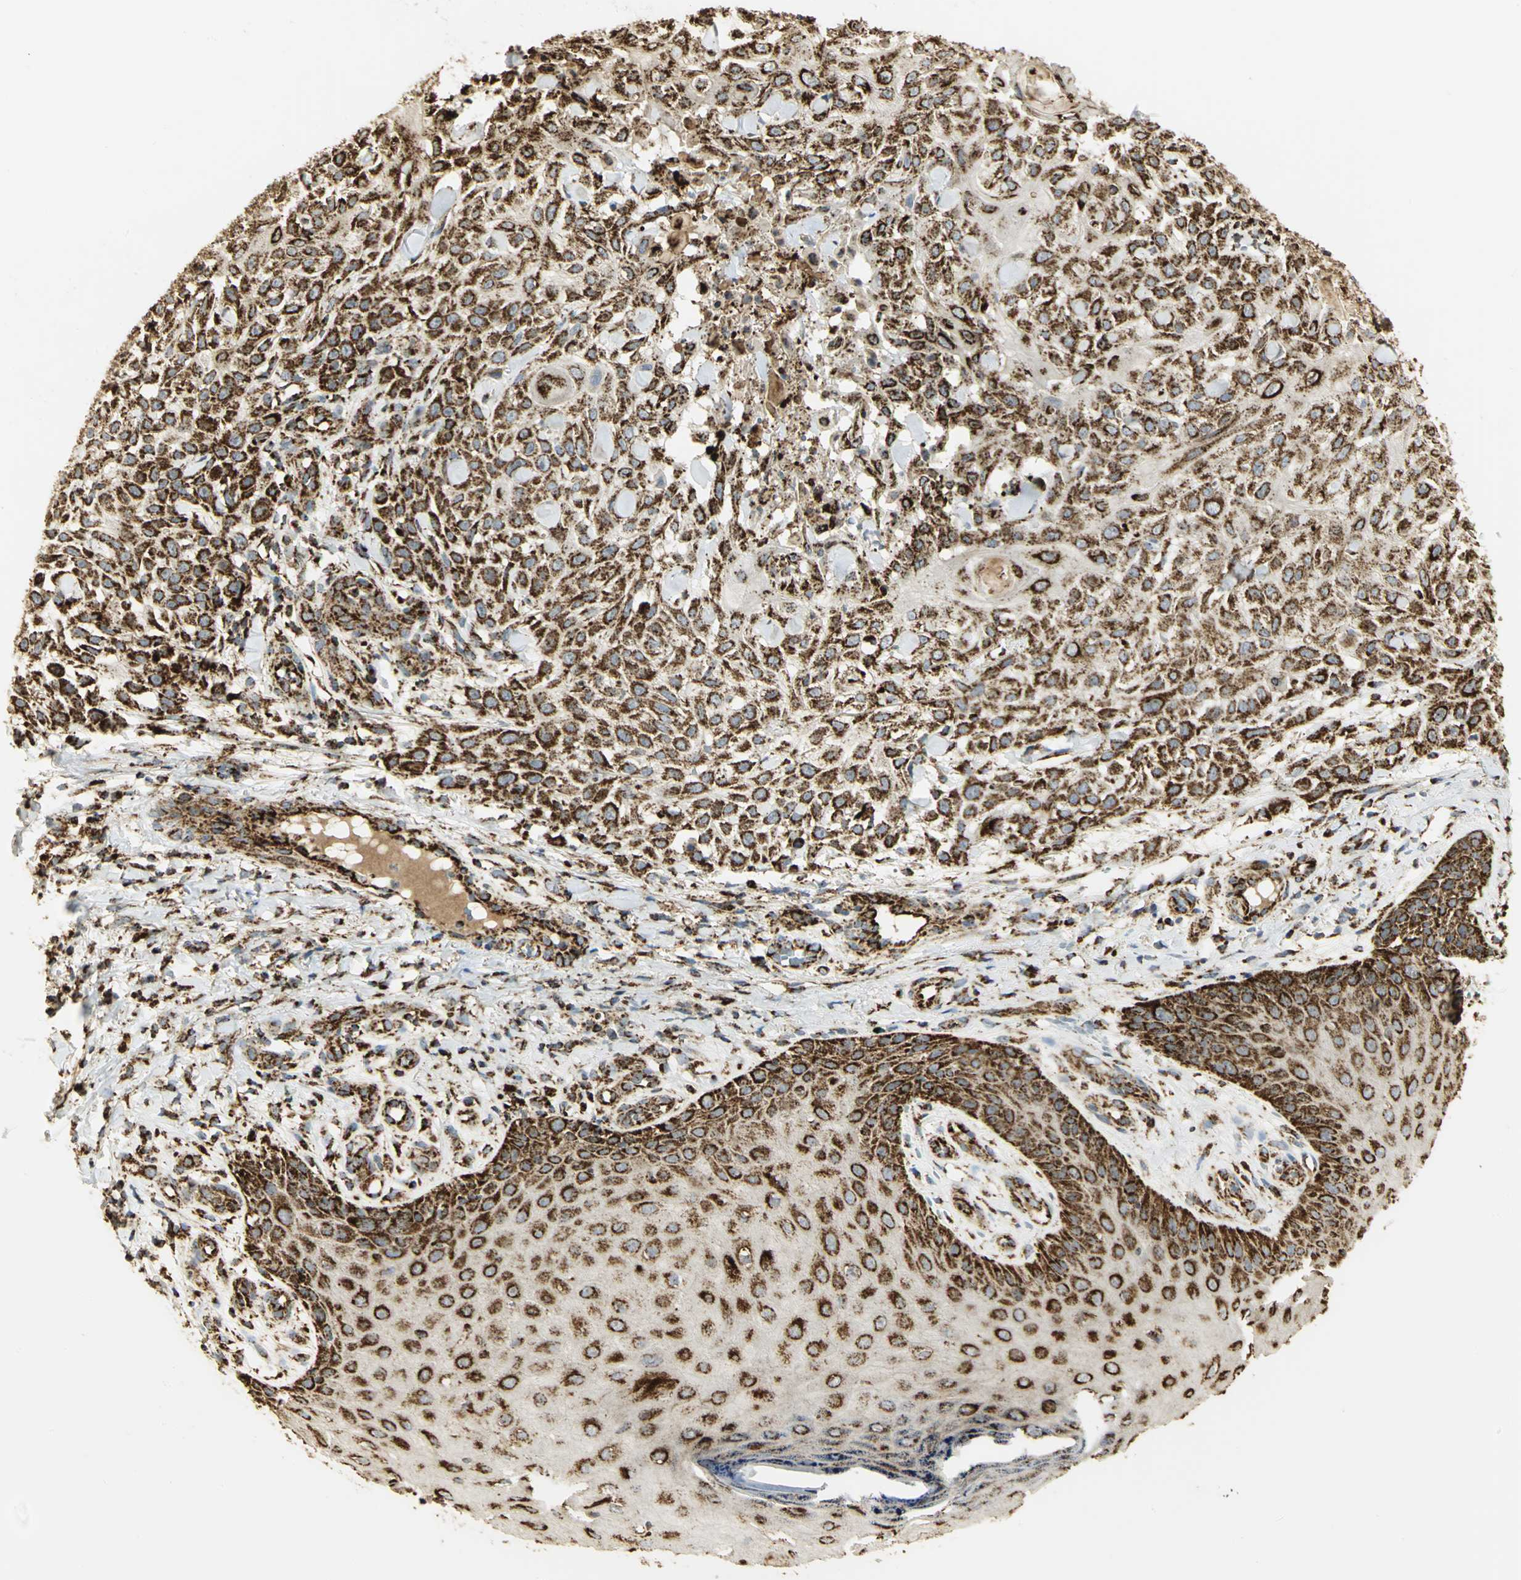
{"staining": {"intensity": "strong", "quantity": ">75%", "location": "cytoplasmic/membranous"}, "tissue": "skin cancer", "cell_type": "Tumor cells", "image_type": "cancer", "snomed": [{"axis": "morphology", "description": "Squamous cell carcinoma, NOS"}, {"axis": "topography", "description": "Skin"}], "caption": "Approximately >75% of tumor cells in skin squamous cell carcinoma display strong cytoplasmic/membranous protein staining as visualized by brown immunohistochemical staining.", "gene": "VDAC1", "patient": {"sex": "female", "age": 42}}